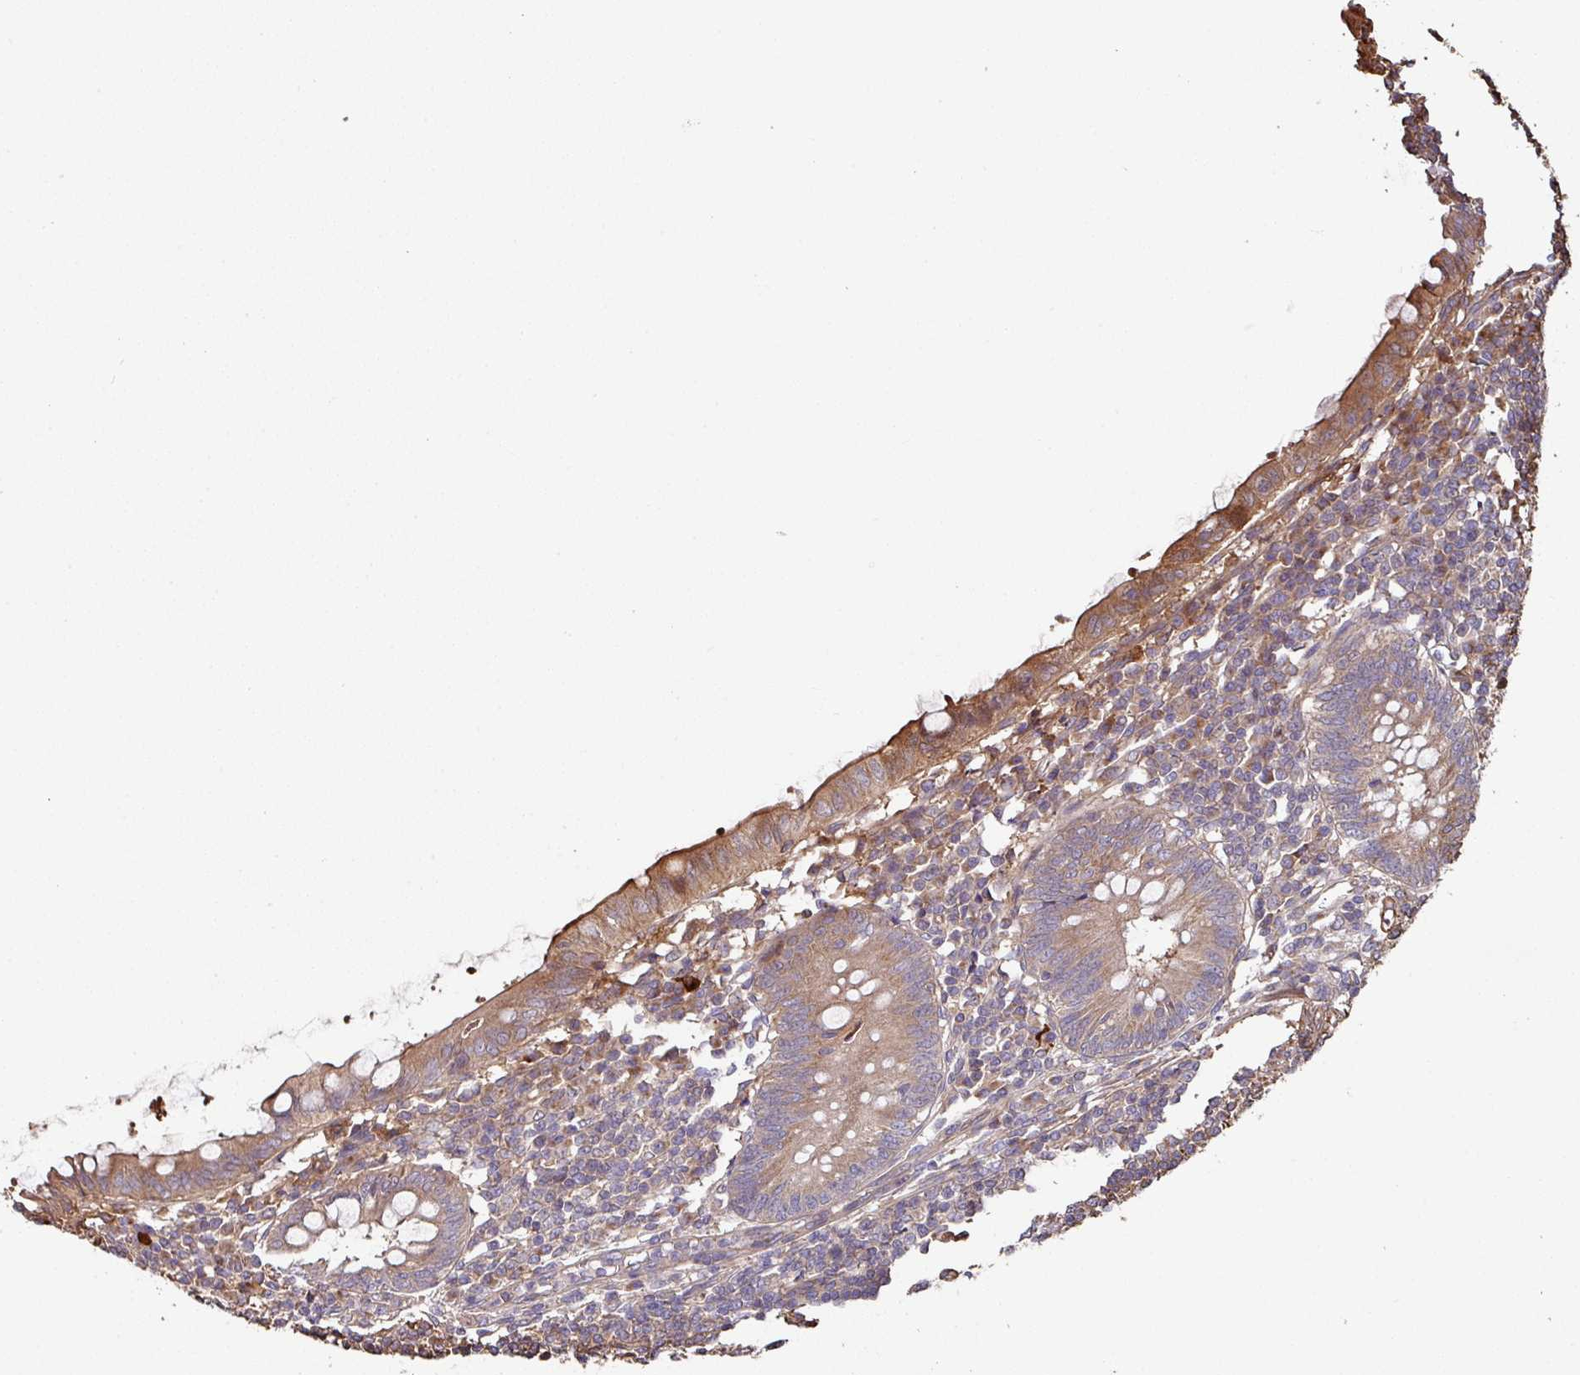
{"staining": {"intensity": "strong", "quantity": ">75%", "location": "cytoplasmic/membranous"}, "tissue": "appendix", "cell_type": "Glandular cells", "image_type": "normal", "snomed": [{"axis": "morphology", "description": "Normal tissue, NOS"}, {"axis": "topography", "description": "Appendix"}], "caption": "Immunohistochemical staining of unremarkable human appendix reveals >75% levels of strong cytoplasmic/membranous protein positivity in about >75% of glandular cells.", "gene": "SIK1", "patient": {"sex": "male", "age": 83}}